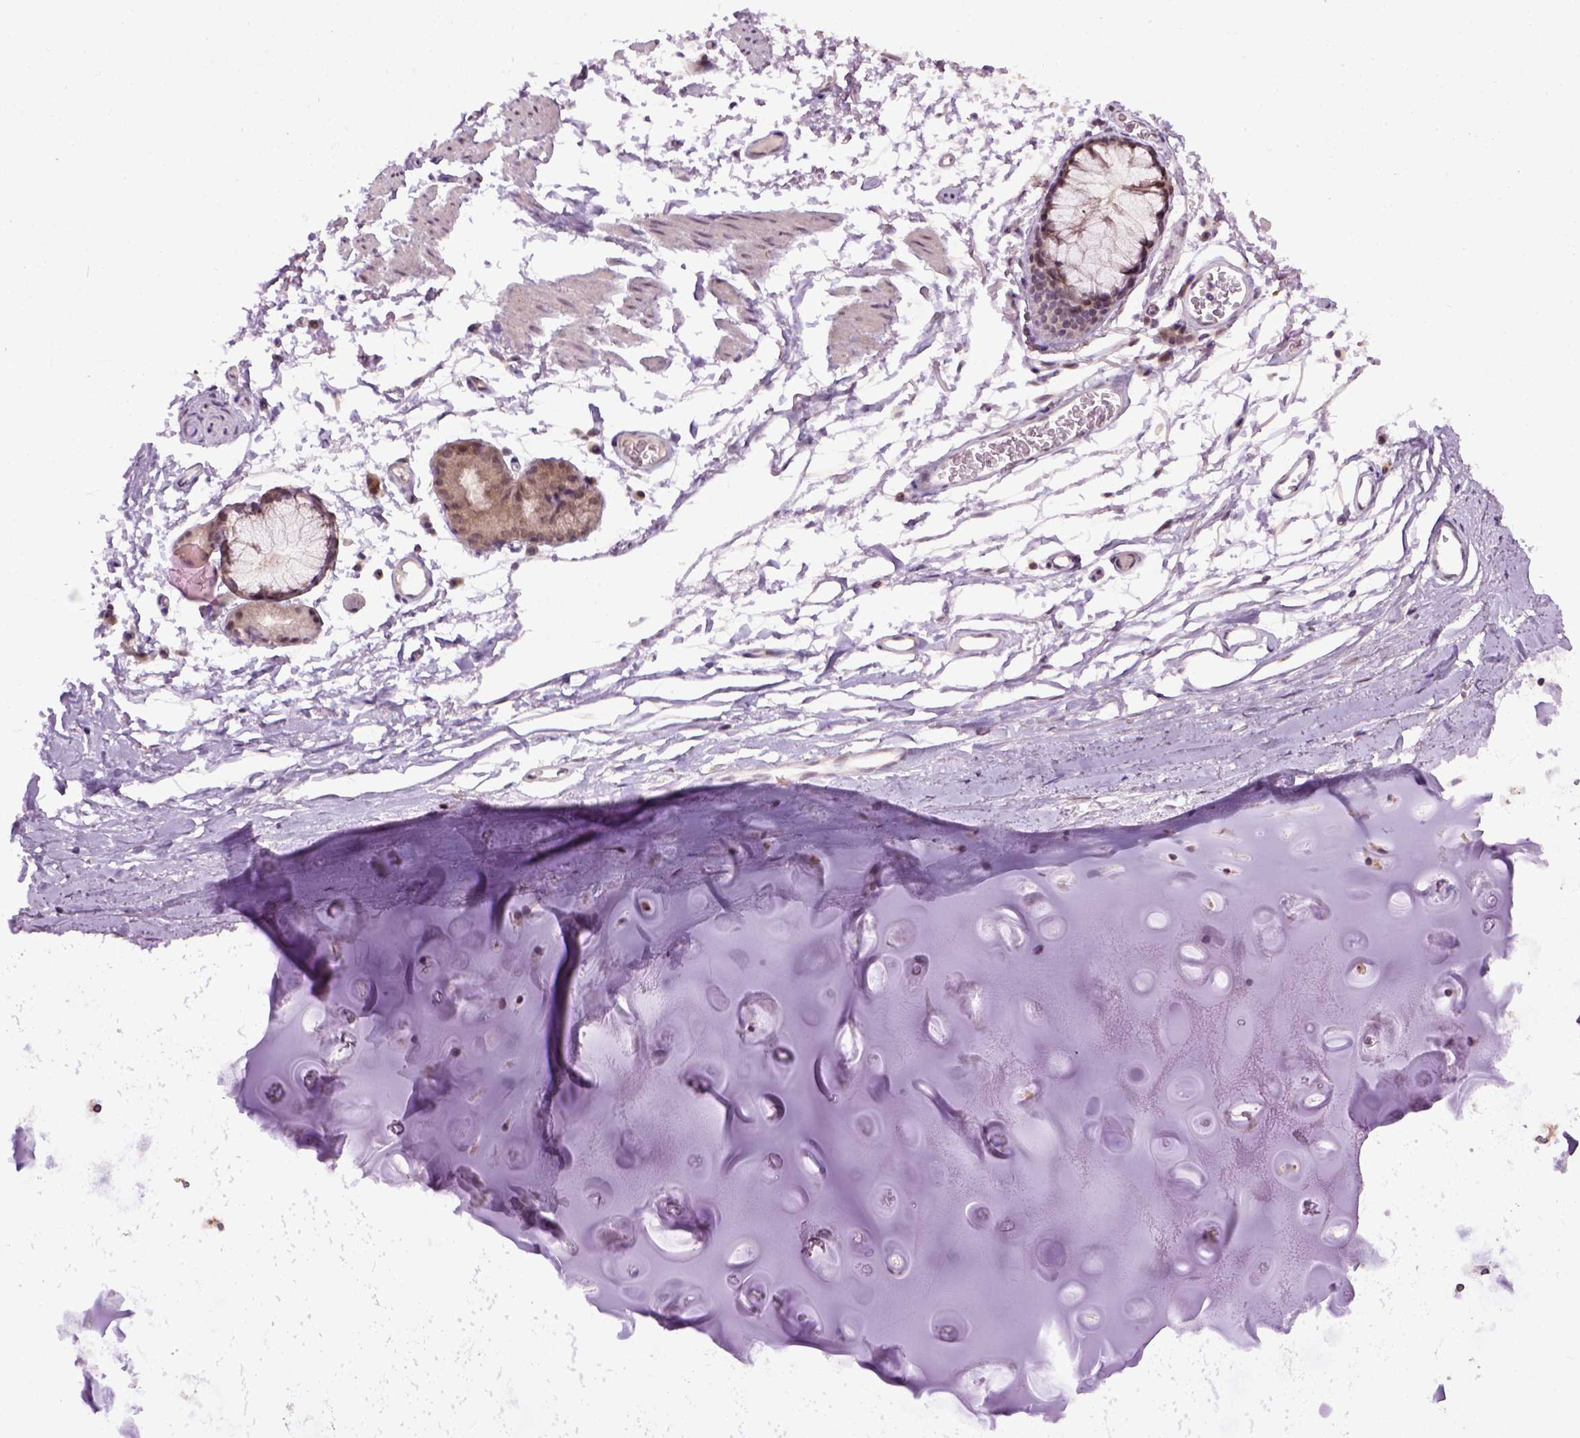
{"staining": {"intensity": "weak", "quantity": ">75%", "location": "cytoplasmic/membranous"}, "tissue": "soft tissue", "cell_type": "Chondrocytes", "image_type": "normal", "snomed": [{"axis": "morphology", "description": "Normal tissue, NOS"}, {"axis": "topography", "description": "Cartilage tissue"}, {"axis": "topography", "description": "Bronchus"}], "caption": "DAB immunohistochemical staining of normal soft tissue demonstrates weak cytoplasmic/membranous protein positivity in about >75% of chondrocytes.", "gene": "RAB43", "patient": {"sex": "female", "age": 79}}